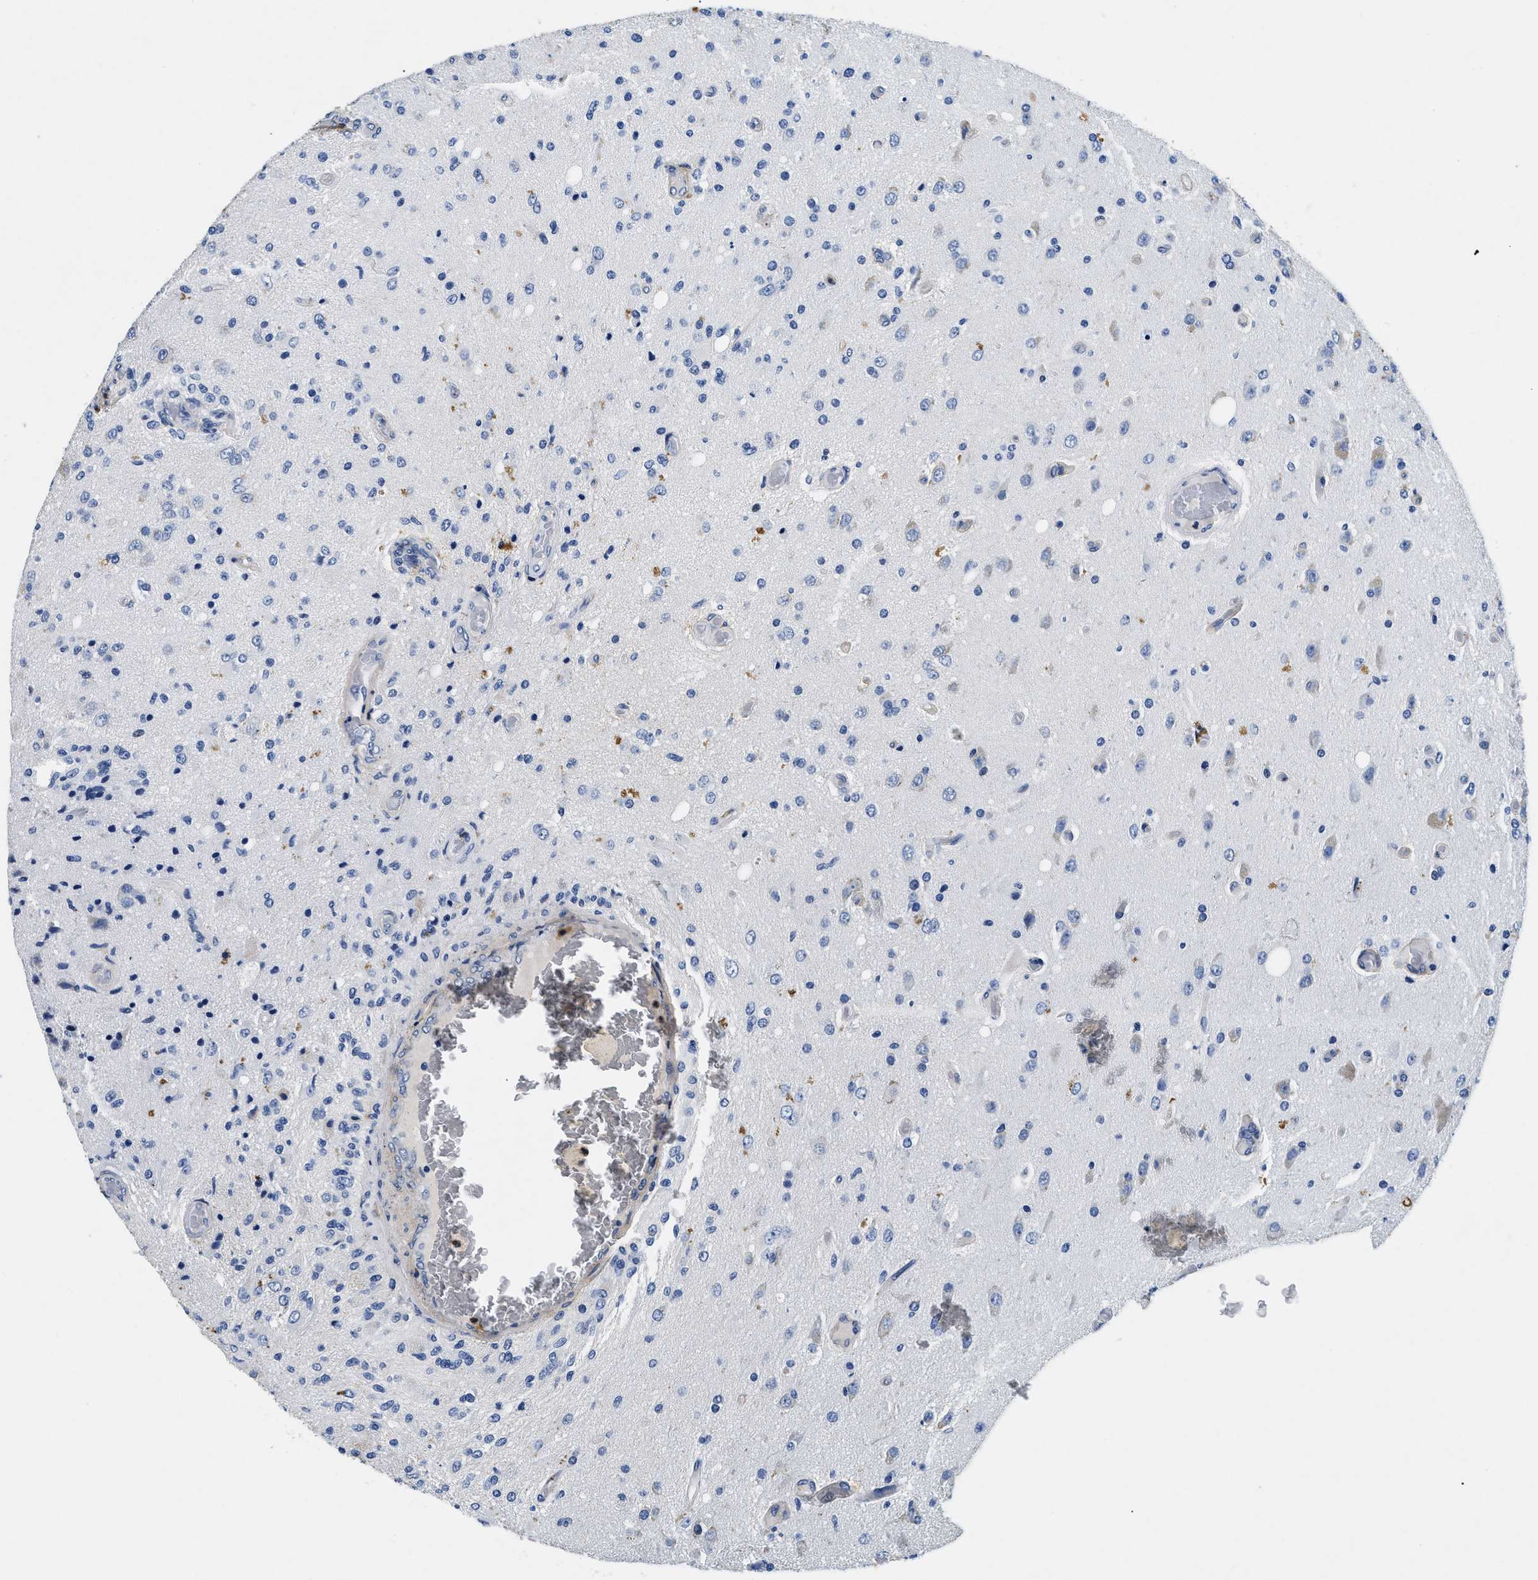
{"staining": {"intensity": "negative", "quantity": "none", "location": "none"}, "tissue": "glioma", "cell_type": "Tumor cells", "image_type": "cancer", "snomed": [{"axis": "morphology", "description": "Normal tissue, NOS"}, {"axis": "morphology", "description": "Glioma, malignant, High grade"}, {"axis": "topography", "description": "Cerebral cortex"}], "caption": "This image is of high-grade glioma (malignant) stained with immunohistochemistry (IHC) to label a protein in brown with the nuclei are counter-stained blue. There is no expression in tumor cells. (DAB (3,3'-diaminobenzidine) immunohistochemistry (IHC) visualized using brightfield microscopy, high magnification).", "gene": "LAMA3", "patient": {"sex": "male", "age": 77}}